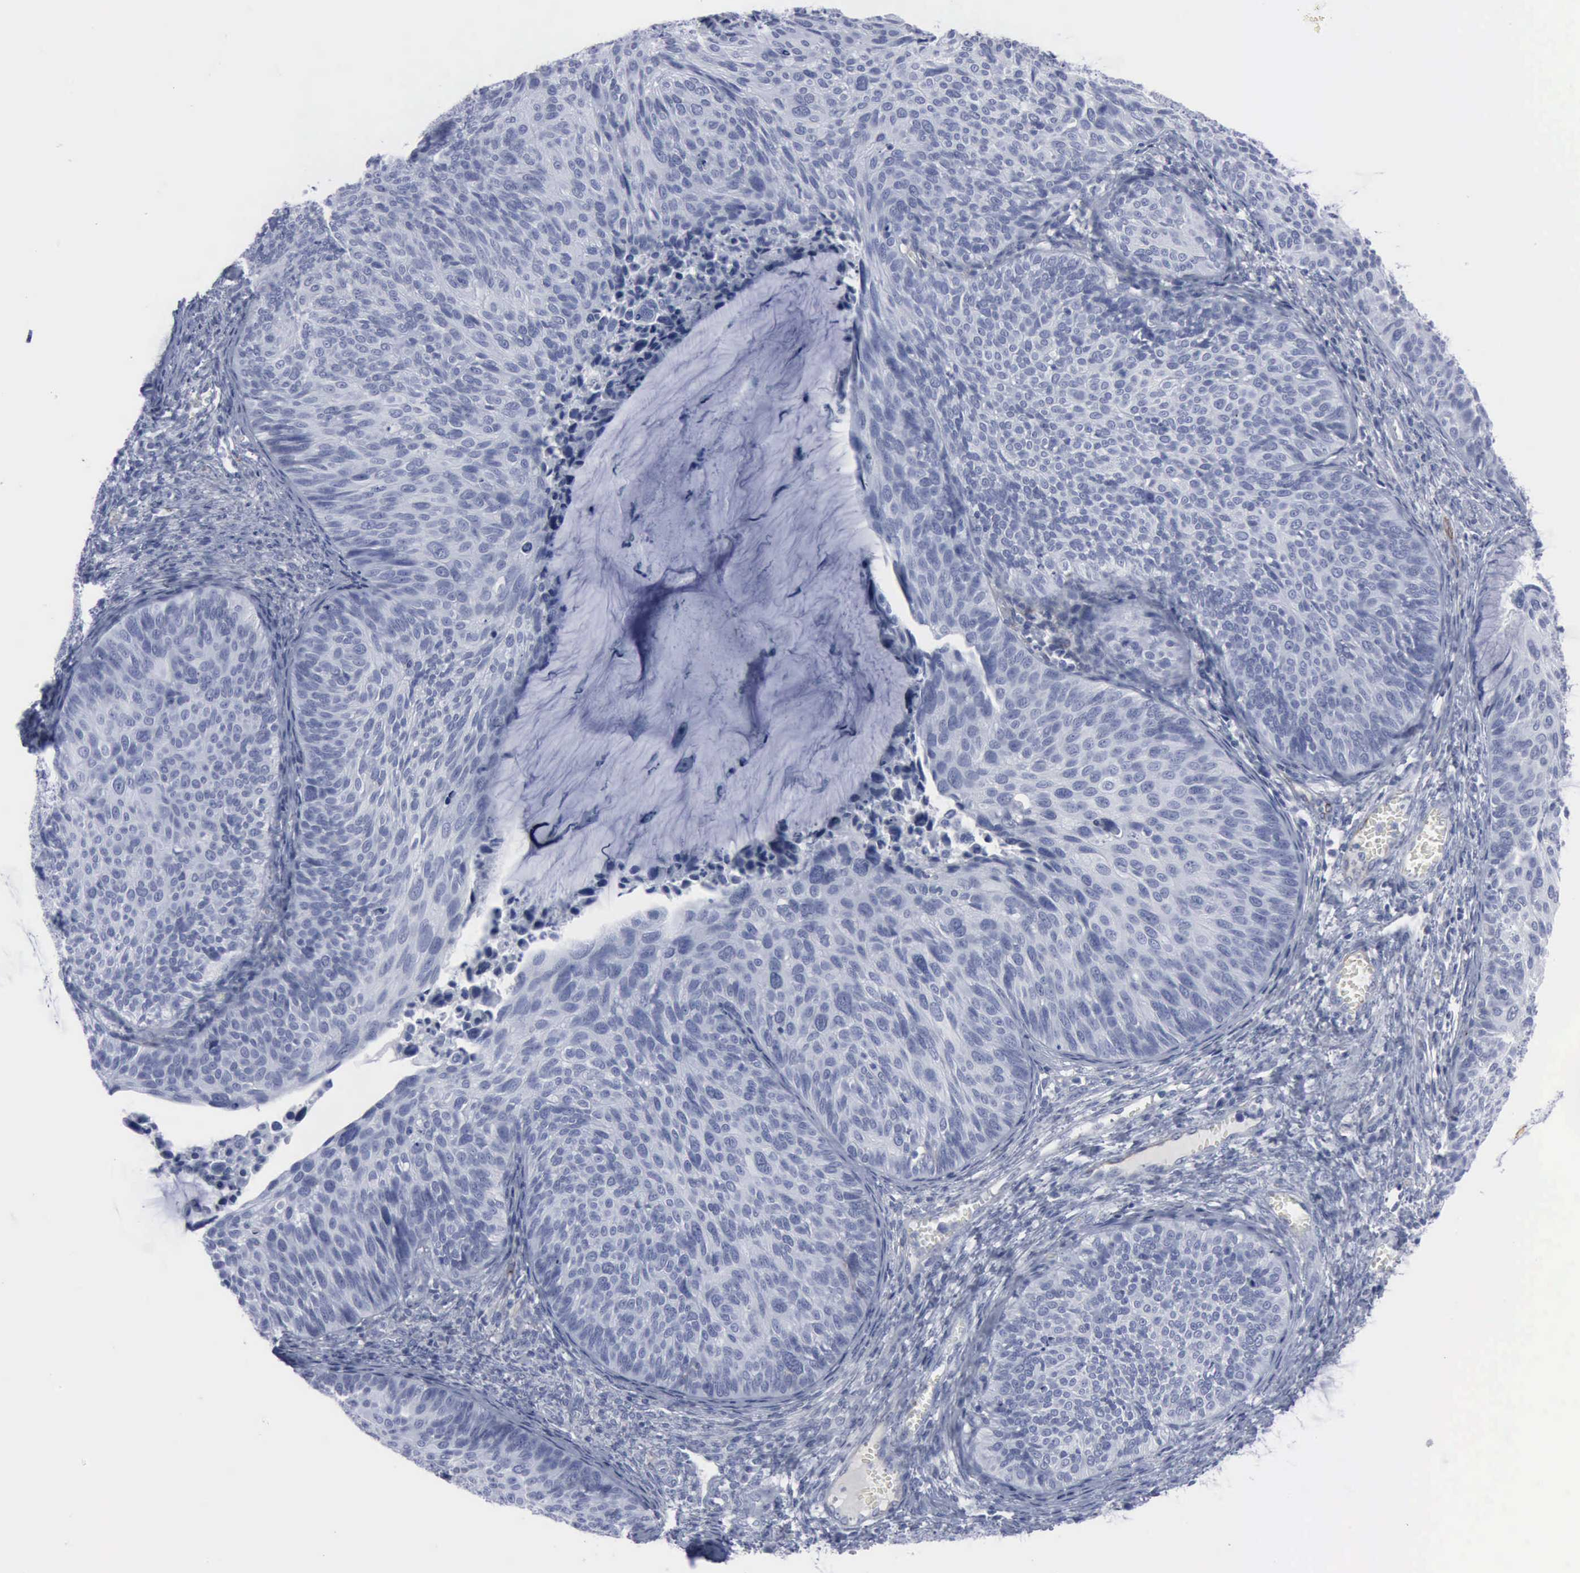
{"staining": {"intensity": "negative", "quantity": "none", "location": "none"}, "tissue": "cervical cancer", "cell_type": "Tumor cells", "image_type": "cancer", "snomed": [{"axis": "morphology", "description": "Squamous cell carcinoma, NOS"}, {"axis": "topography", "description": "Cervix"}], "caption": "IHC histopathology image of human squamous cell carcinoma (cervical) stained for a protein (brown), which shows no expression in tumor cells. (Immunohistochemistry, brightfield microscopy, high magnification).", "gene": "VCAM1", "patient": {"sex": "female", "age": 36}}